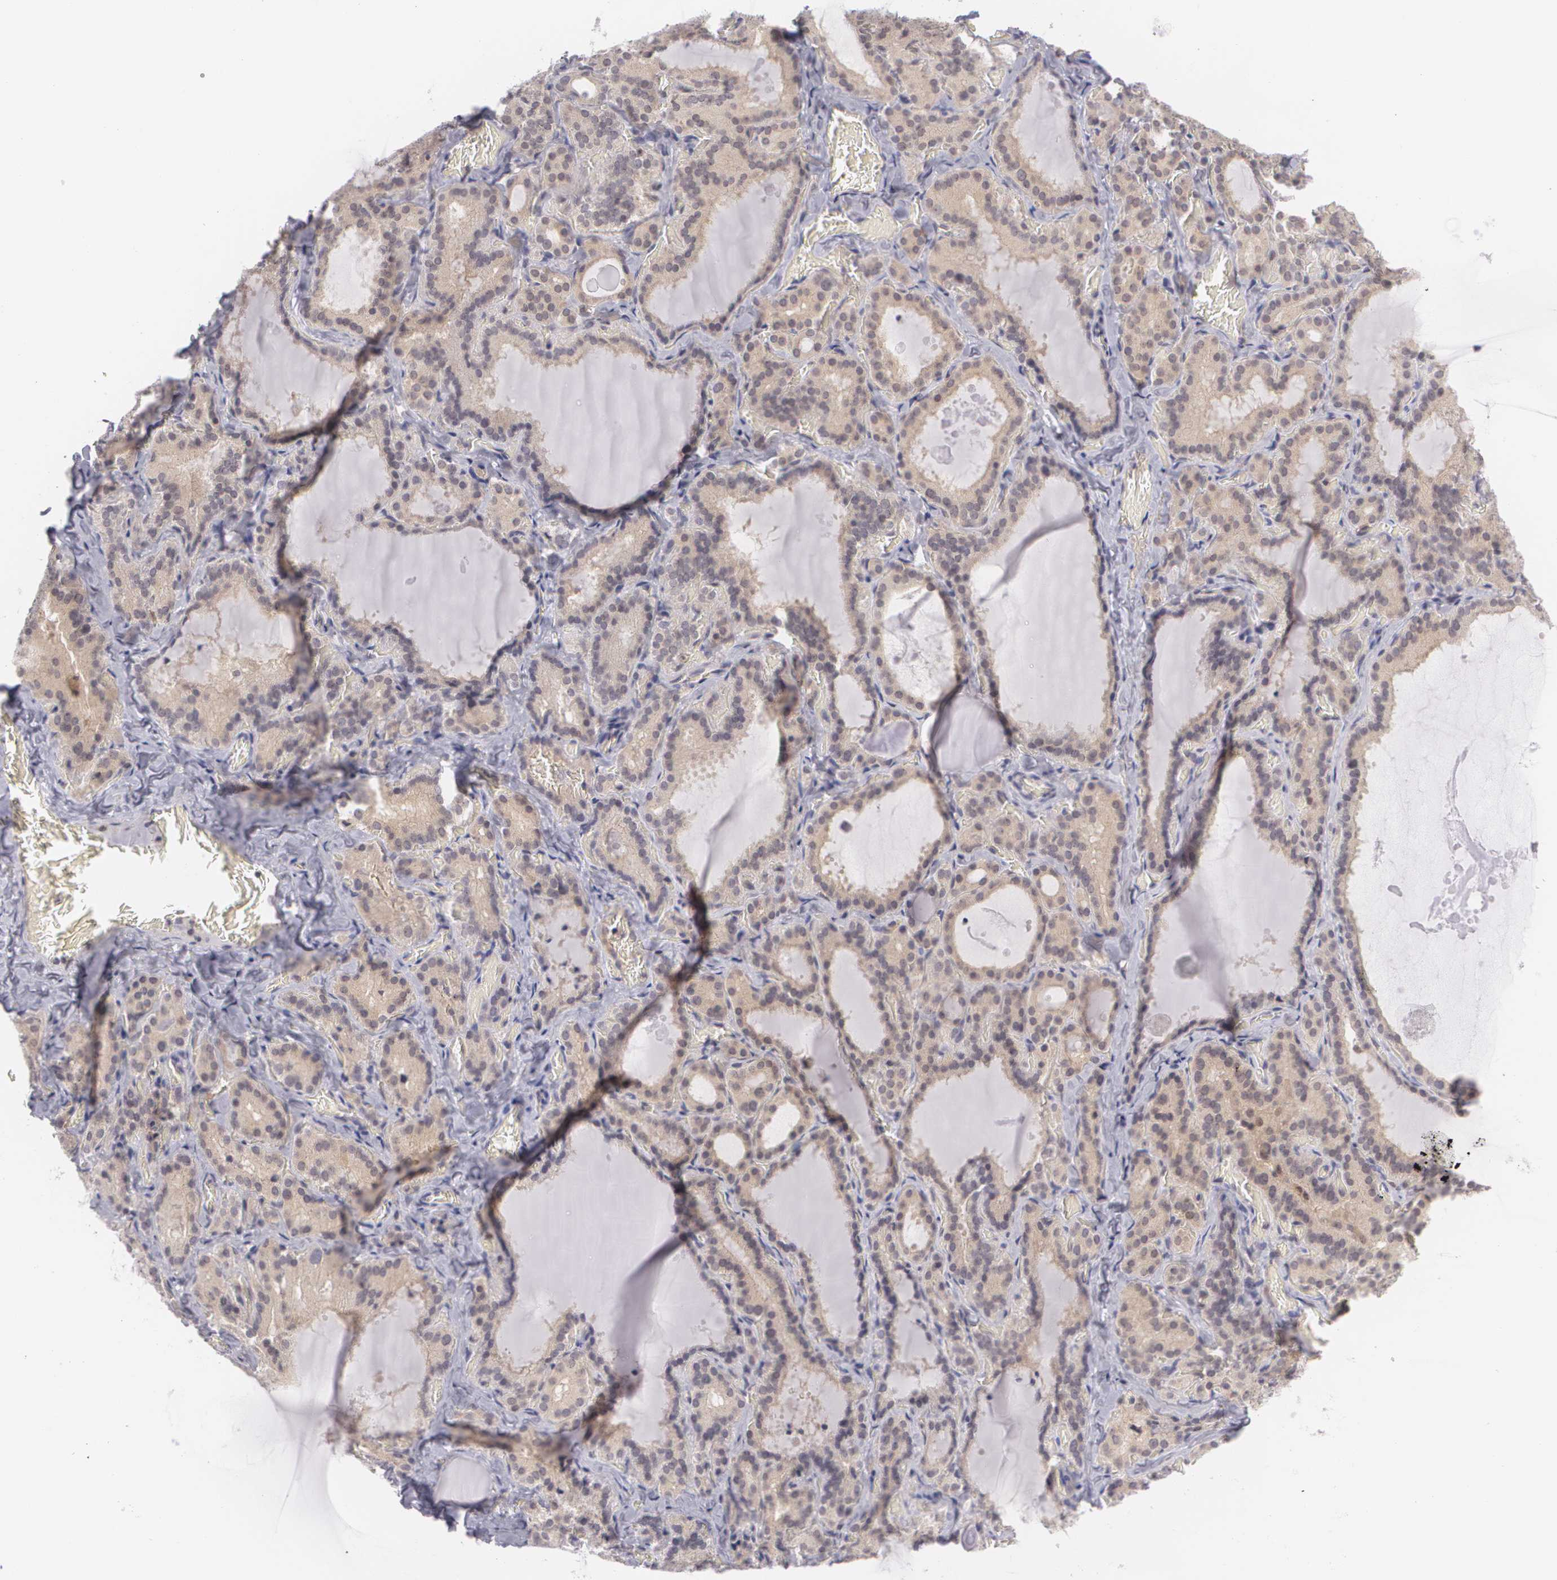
{"staining": {"intensity": "weak", "quantity": ">75%", "location": "cytoplasmic/membranous"}, "tissue": "thyroid gland", "cell_type": "Glandular cells", "image_type": "normal", "snomed": [{"axis": "morphology", "description": "Normal tissue, NOS"}, {"axis": "topography", "description": "Thyroid gland"}], "caption": "Immunohistochemistry (DAB (3,3'-diaminobenzidine)) staining of normal human thyroid gland demonstrates weak cytoplasmic/membranous protein expression in about >75% of glandular cells.", "gene": "BCL10", "patient": {"sex": "female", "age": 33}}